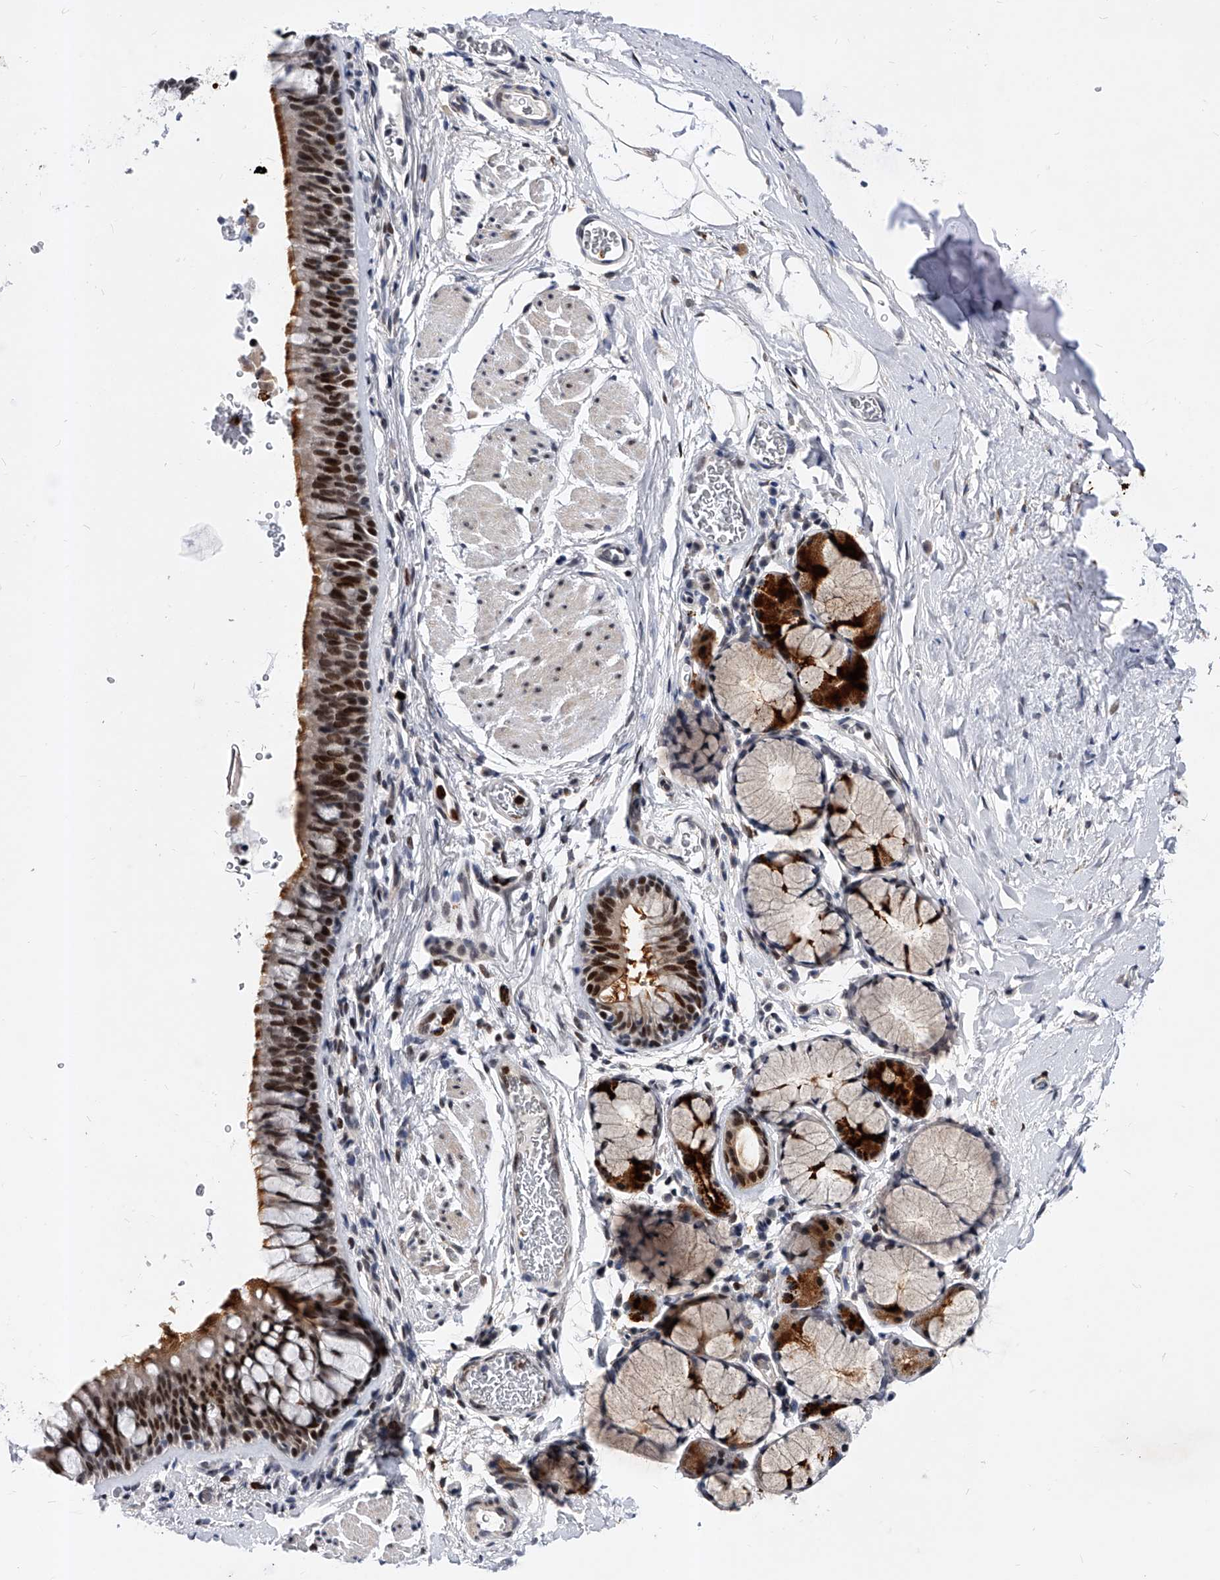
{"staining": {"intensity": "strong", "quantity": ">75%", "location": "cytoplasmic/membranous,nuclear"}, "tissue": "bronchus", "cell_type": "Respiratory epithelial cells", "image_type": "normal", "snomed": [{"axis": "morphology", "description": "Normal tissue, NOS"}, {"axis": "topography", "description": "Cartilage tissue"}, {"axis": "topography", "description": "Bronchus"}], "caption": "The micrograph reveals a brown stain indicating the presence of a protein in the cytoplasmic/membranous,nuclear of respiratory epithelial cells in bronchus. (Brightfield microscopy of DAB IHC at high magnification).", "gene": "TESK2", "patient": {"sex": "female", "age": 53}}